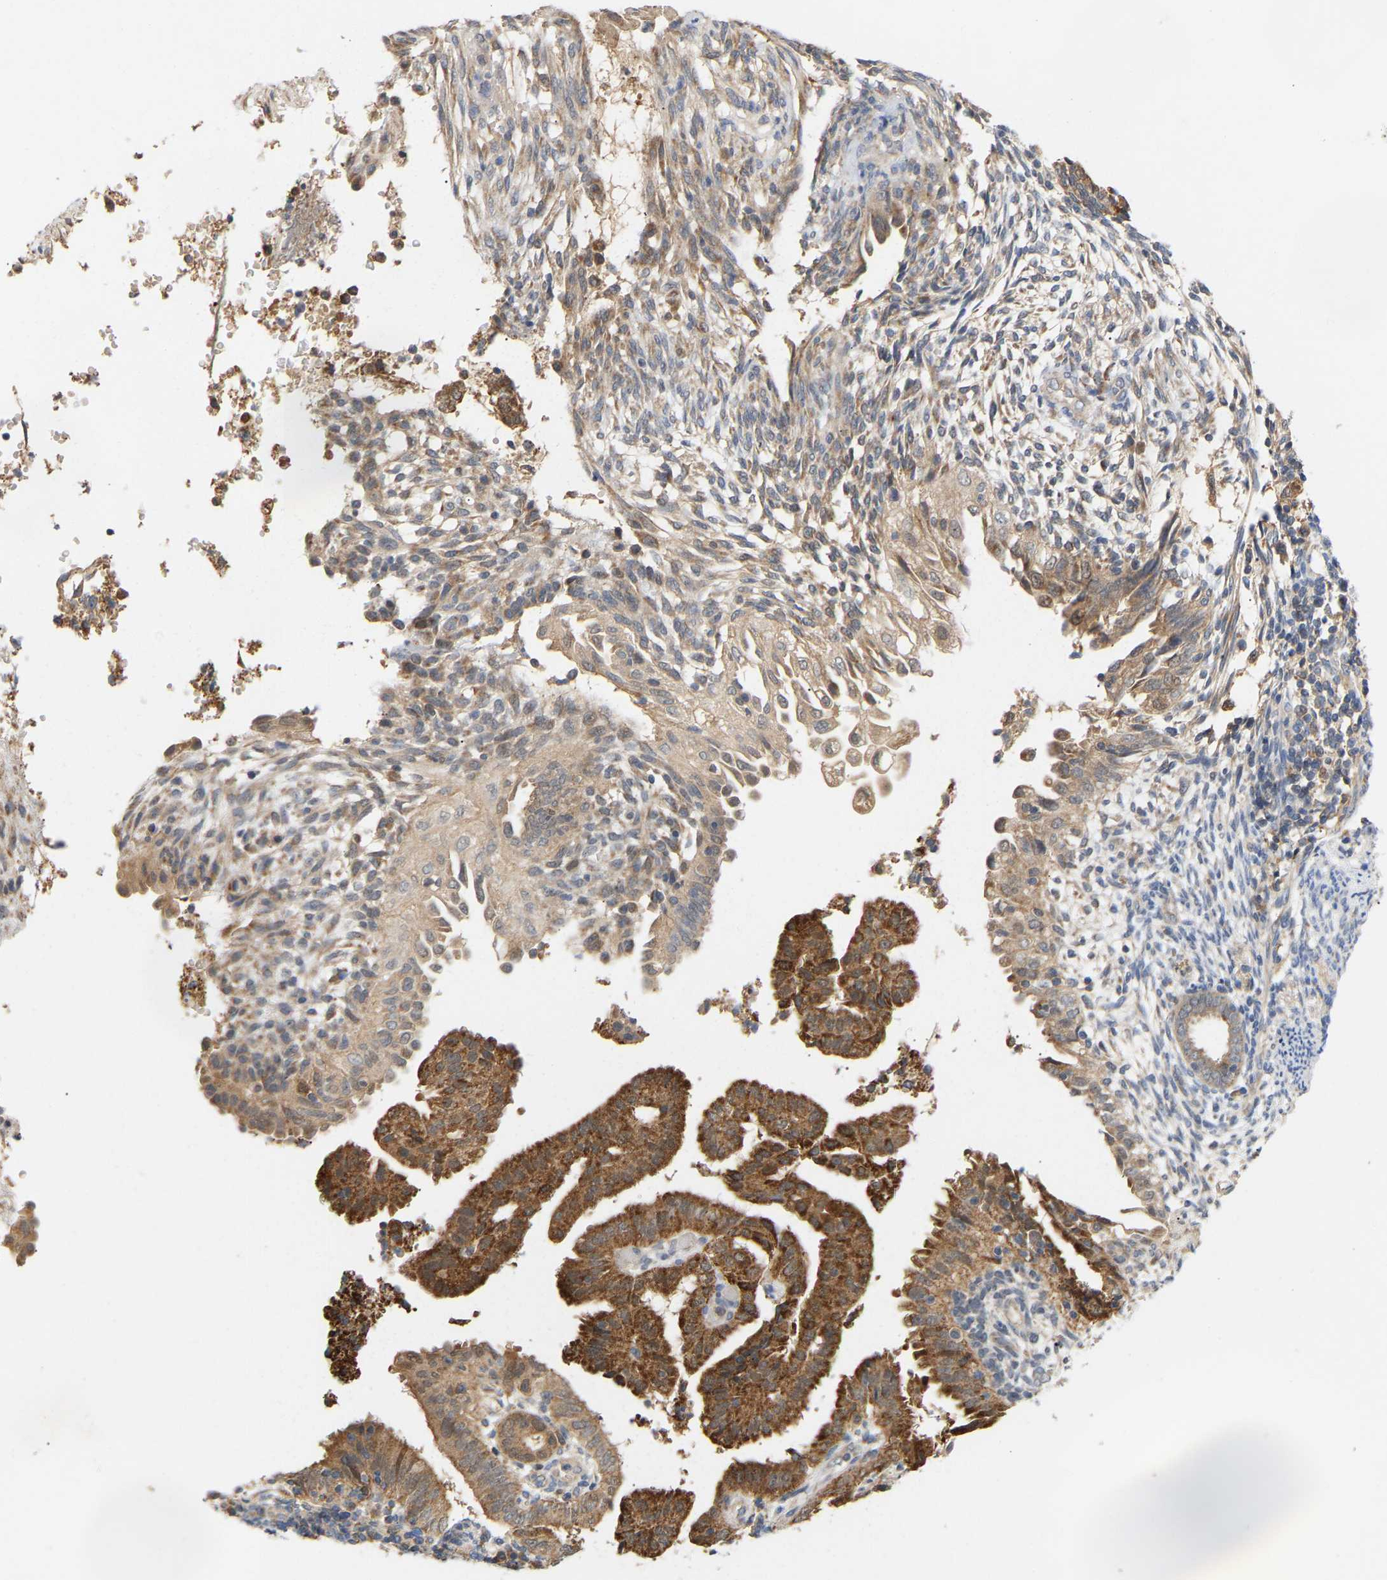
{"staining": {"intensity": "strong", "quantity": "25%-75%", "location": "cytoplasmic/membranous"}, "tissue": "endometrial cancer", "cell_type": "Tumor cells", "image_type": "cancer", "snomed": [{"axis": "morphology", "description": "Adenocarcinoma, NOS"}, {"axis": "topography", "description": "Endometrium"}], "caption": "Endometrial cancer (adenocarcinoma) stained with a protein marker displays strong staining in tumor cells.", "gene": "TPMT", "patient": {"sex": "female", "age": 58}}